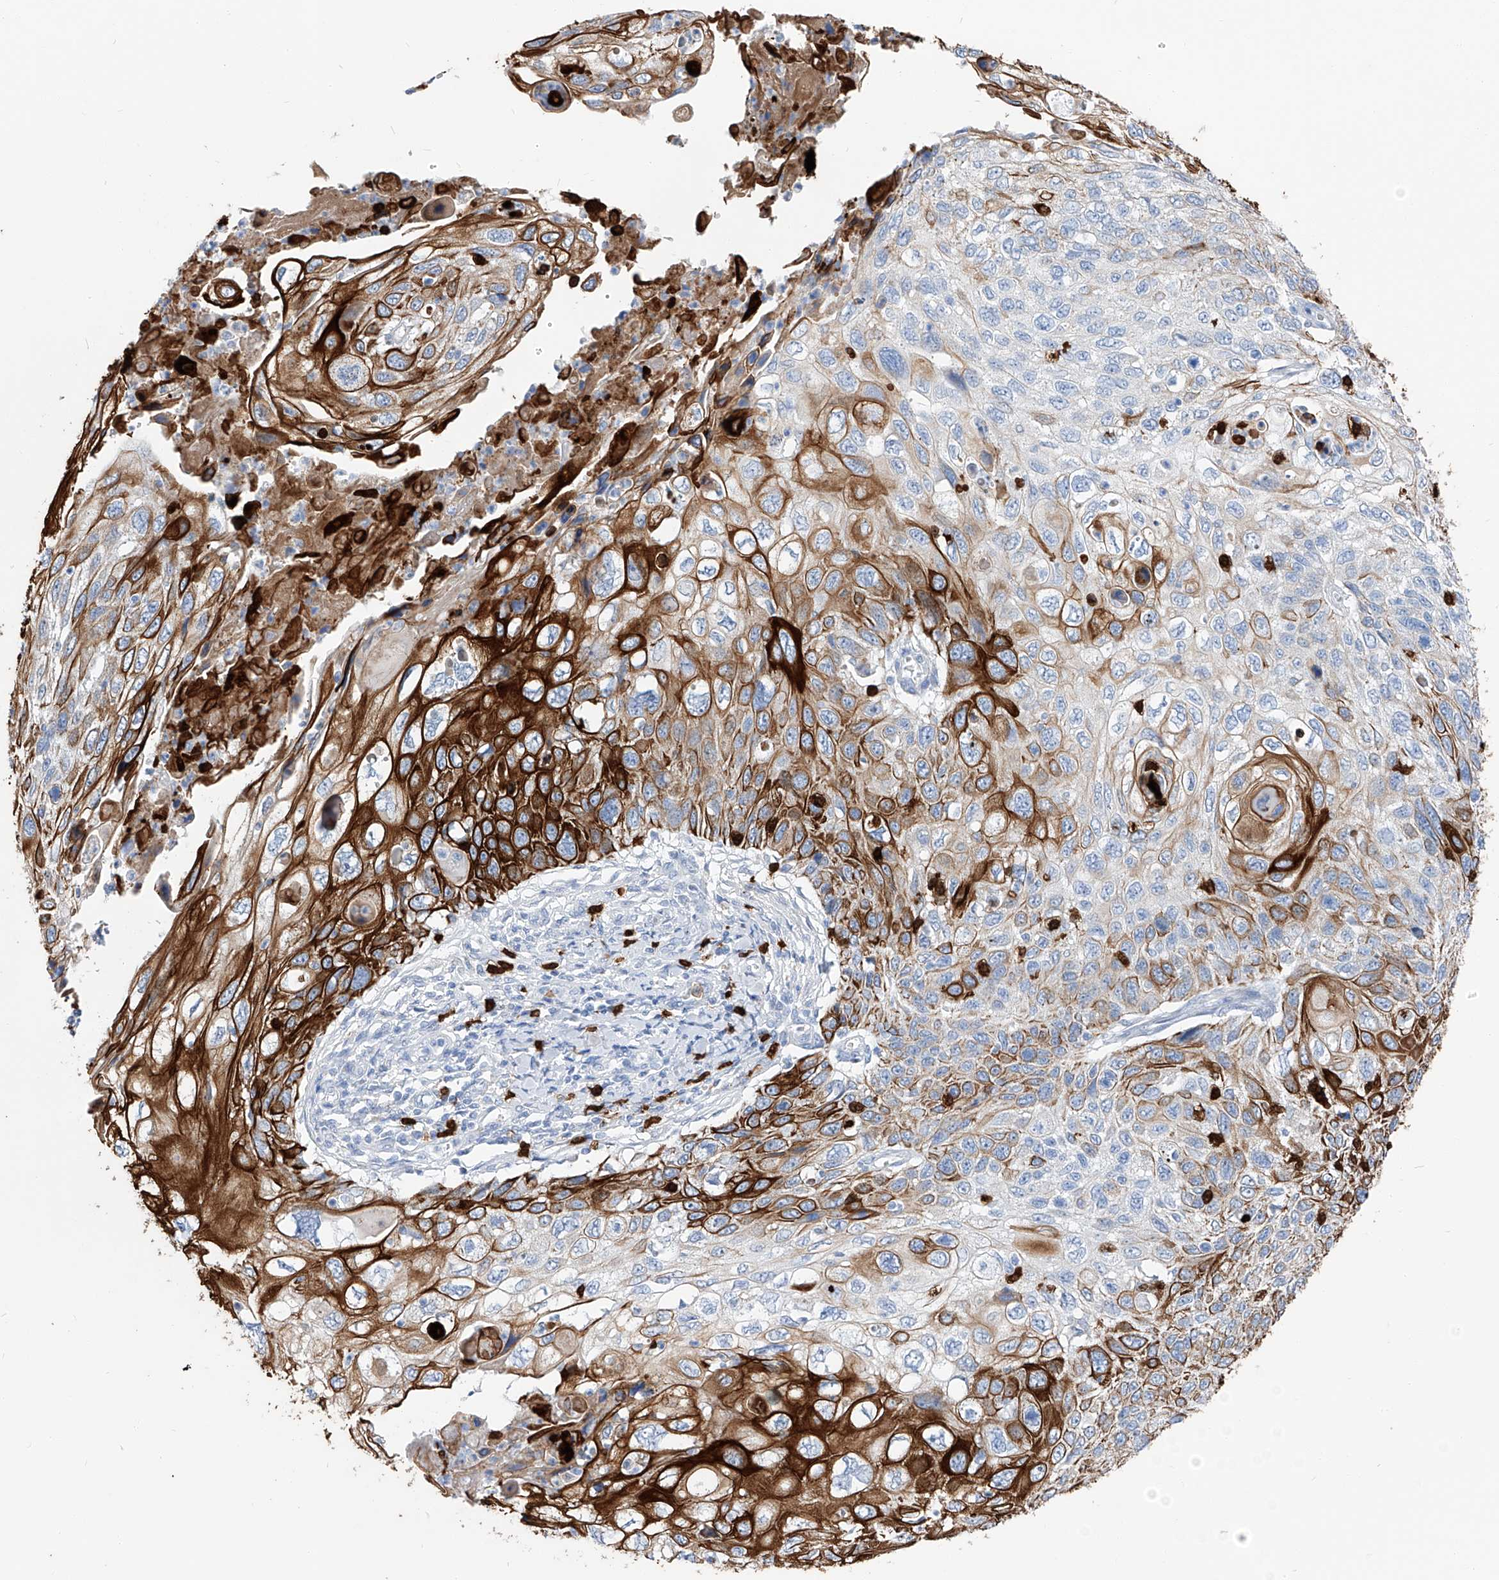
{"staining": {"intensity": "strong", "quantity": "25%-75%", "location": "cytoplasmic/membranous"}, "tissue": "cervical cancer", "cell_type": "Tumor cells", "image_type": "cancer", "snomed": [{"axis": "morphology", "description": "Squamous cell carcinoma, NOS"}, {"axis": "topography", "description": "Cervix"}], "caption": "Approximately 25%-75% of tumor cells in cervical cancer display strong cytoplasmic/membranous protein staining as visualized by brown immunohistochemical staining.", "gene": "FRS3", "patient": {"sex": "female", "age": 70}}